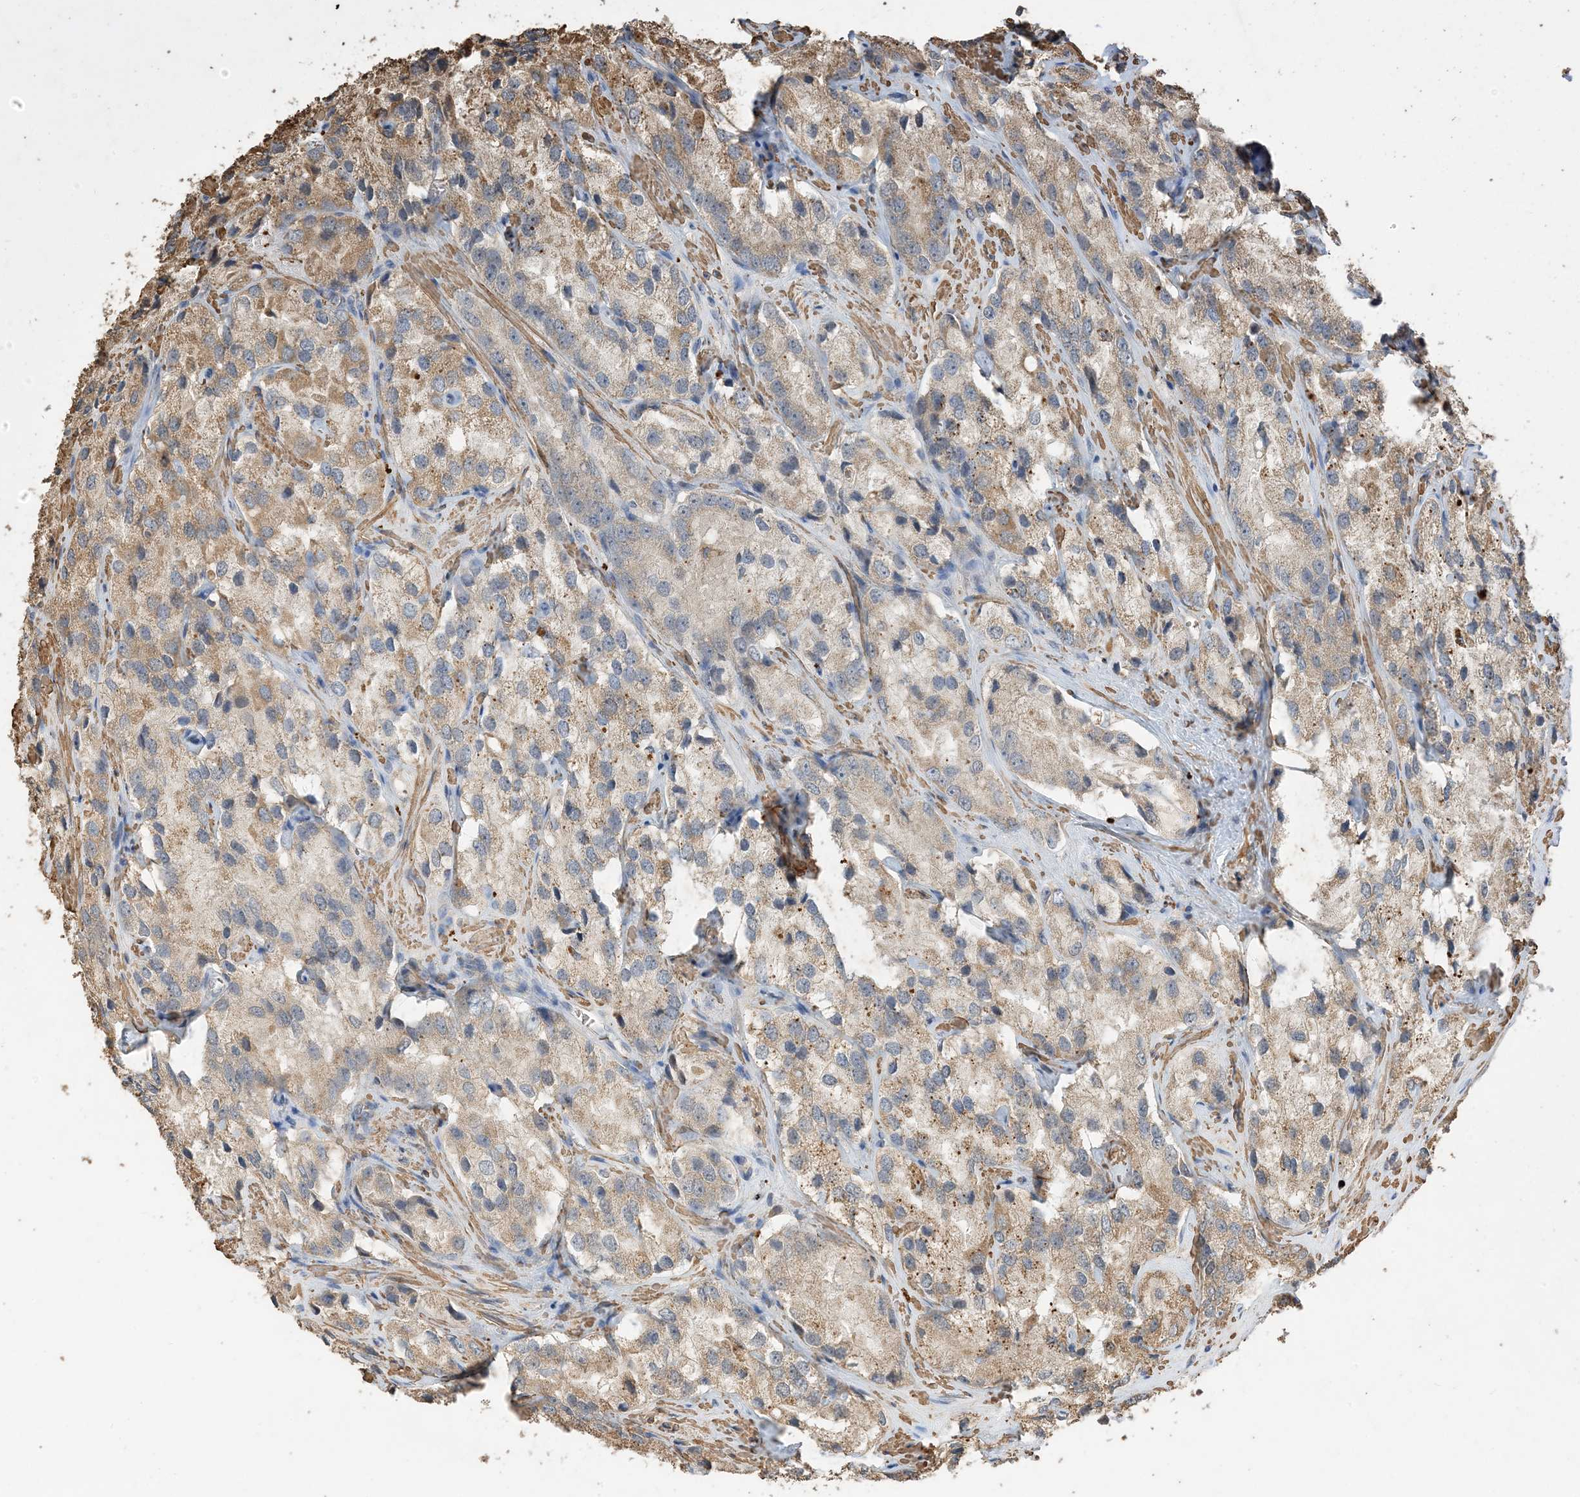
{"staining": {"intensity": "weak", "quantity": "25%-75%", "location": "cytoplasmic/membranous"}, "tissue": "prostate cancer", "cell_type": "Tumor cells", "image_type": "cancer", "snomed": [{"axis": "morphology", "description": "Adenocarcinoma, High grade"}, {"axis": "topography", "description": "Prostate"}], "caption": "Tumor cells exhibit low levels of weak cytoplasmic/membranous staining in about 25%-75% of cells in prostate high-grade adenocarcinoma. (IHC, brightfield microscopy, high magnification).", "gene": "HPS4", "patient": {"sex": "male", "age": 66}}